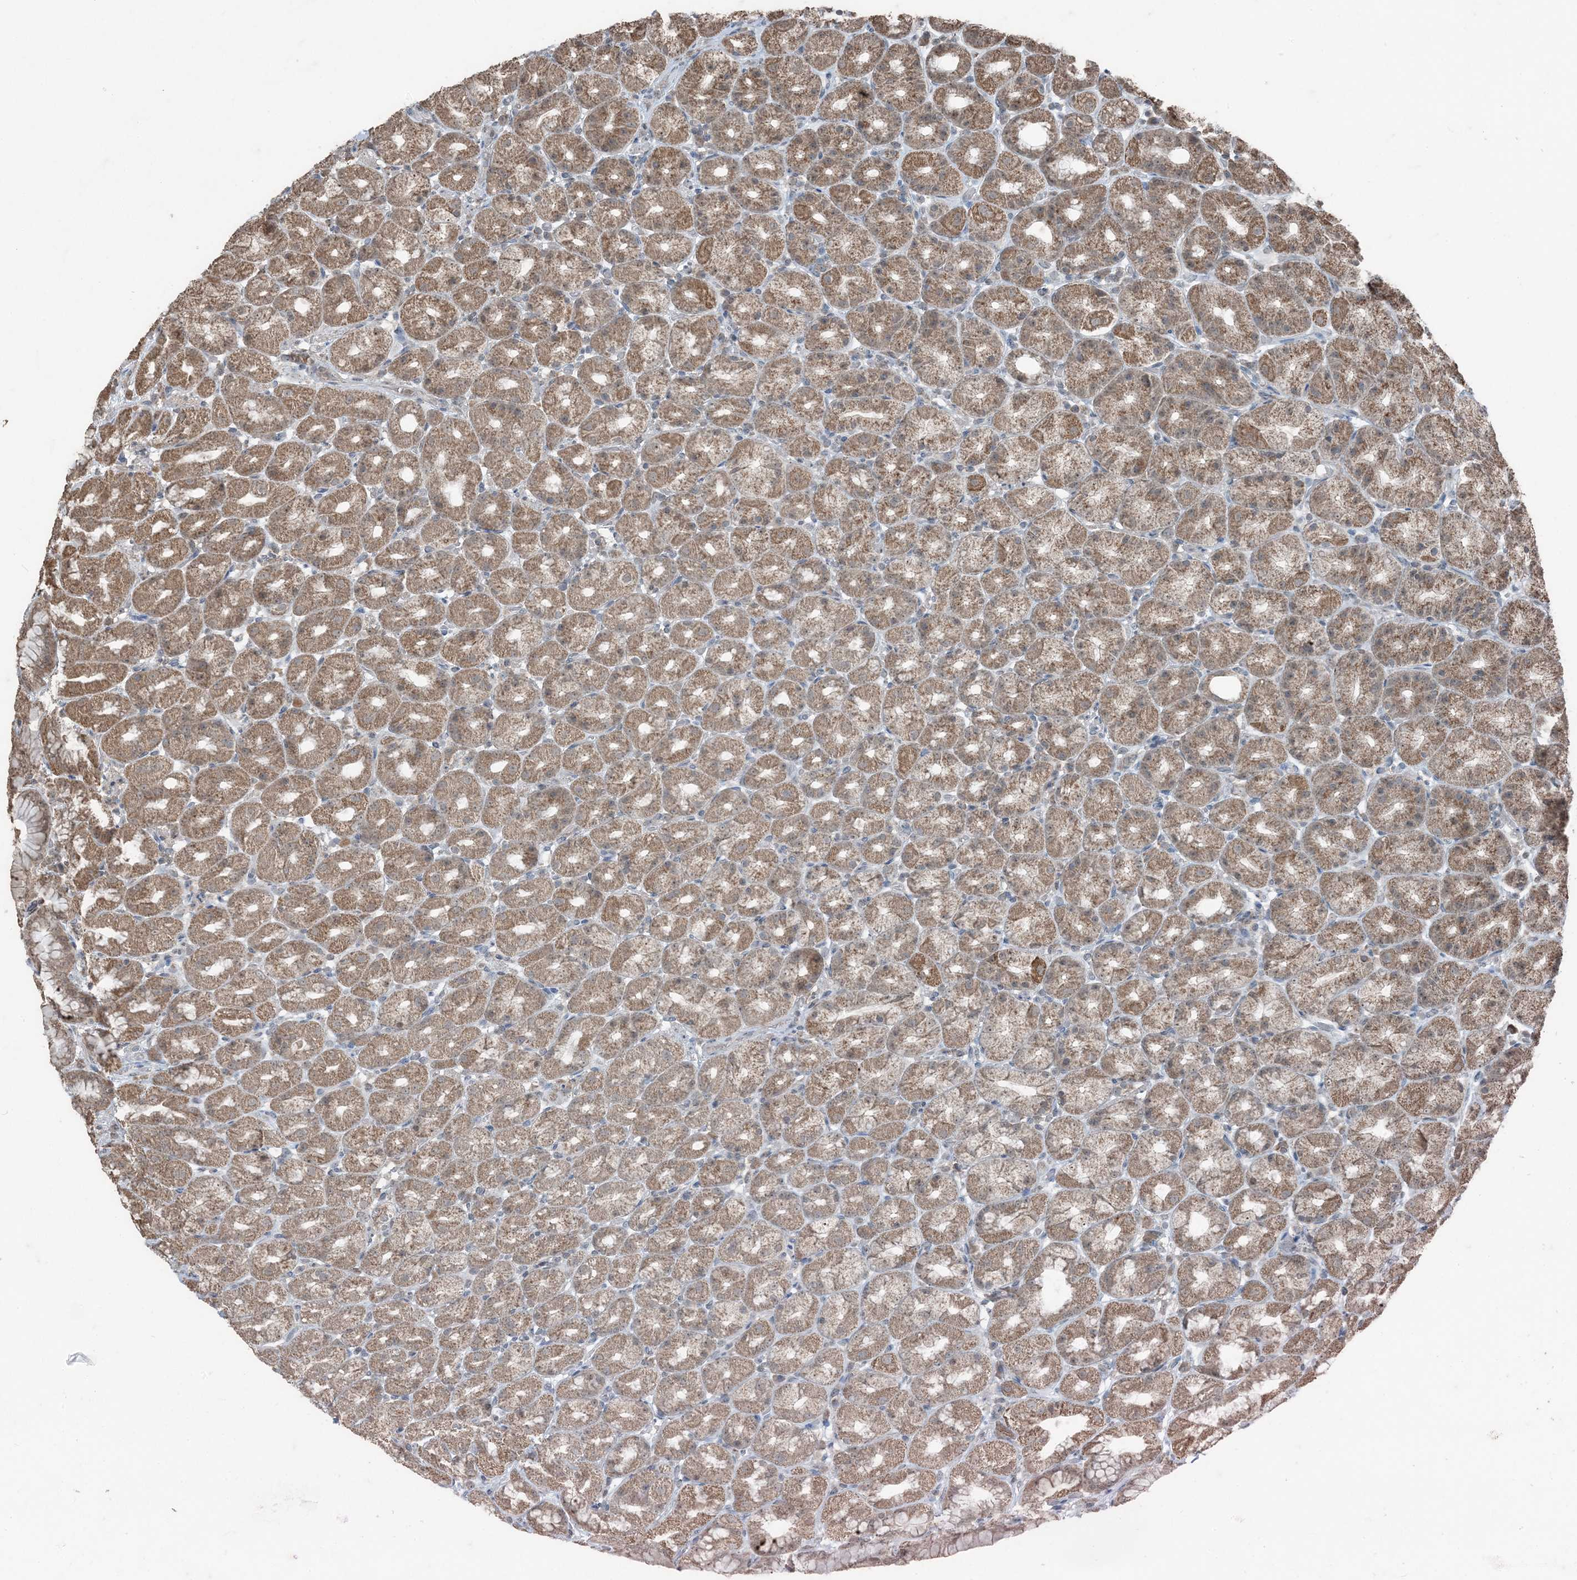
{"staining": {"intensity": "moderate", "quantity": ">75%", "location": "cytoplasmic/membranous"}, "tissue": "stomach", "cell_type": "Glandular cells", "image_type": "normal", "snomed": [{"axis": "morphology", "description": "Normal tissue, NOS"}, {"axis": "topography", "description": "Stomach, upper"}], "caption": "DAB immunohistochemical staining of normal stomach demonstrates moderate cytoplasmic/membranous protein staining in approximately >75% of glandular cells.", "gene": "GNL1", "patient": {"sex": "male", "age": 68}}